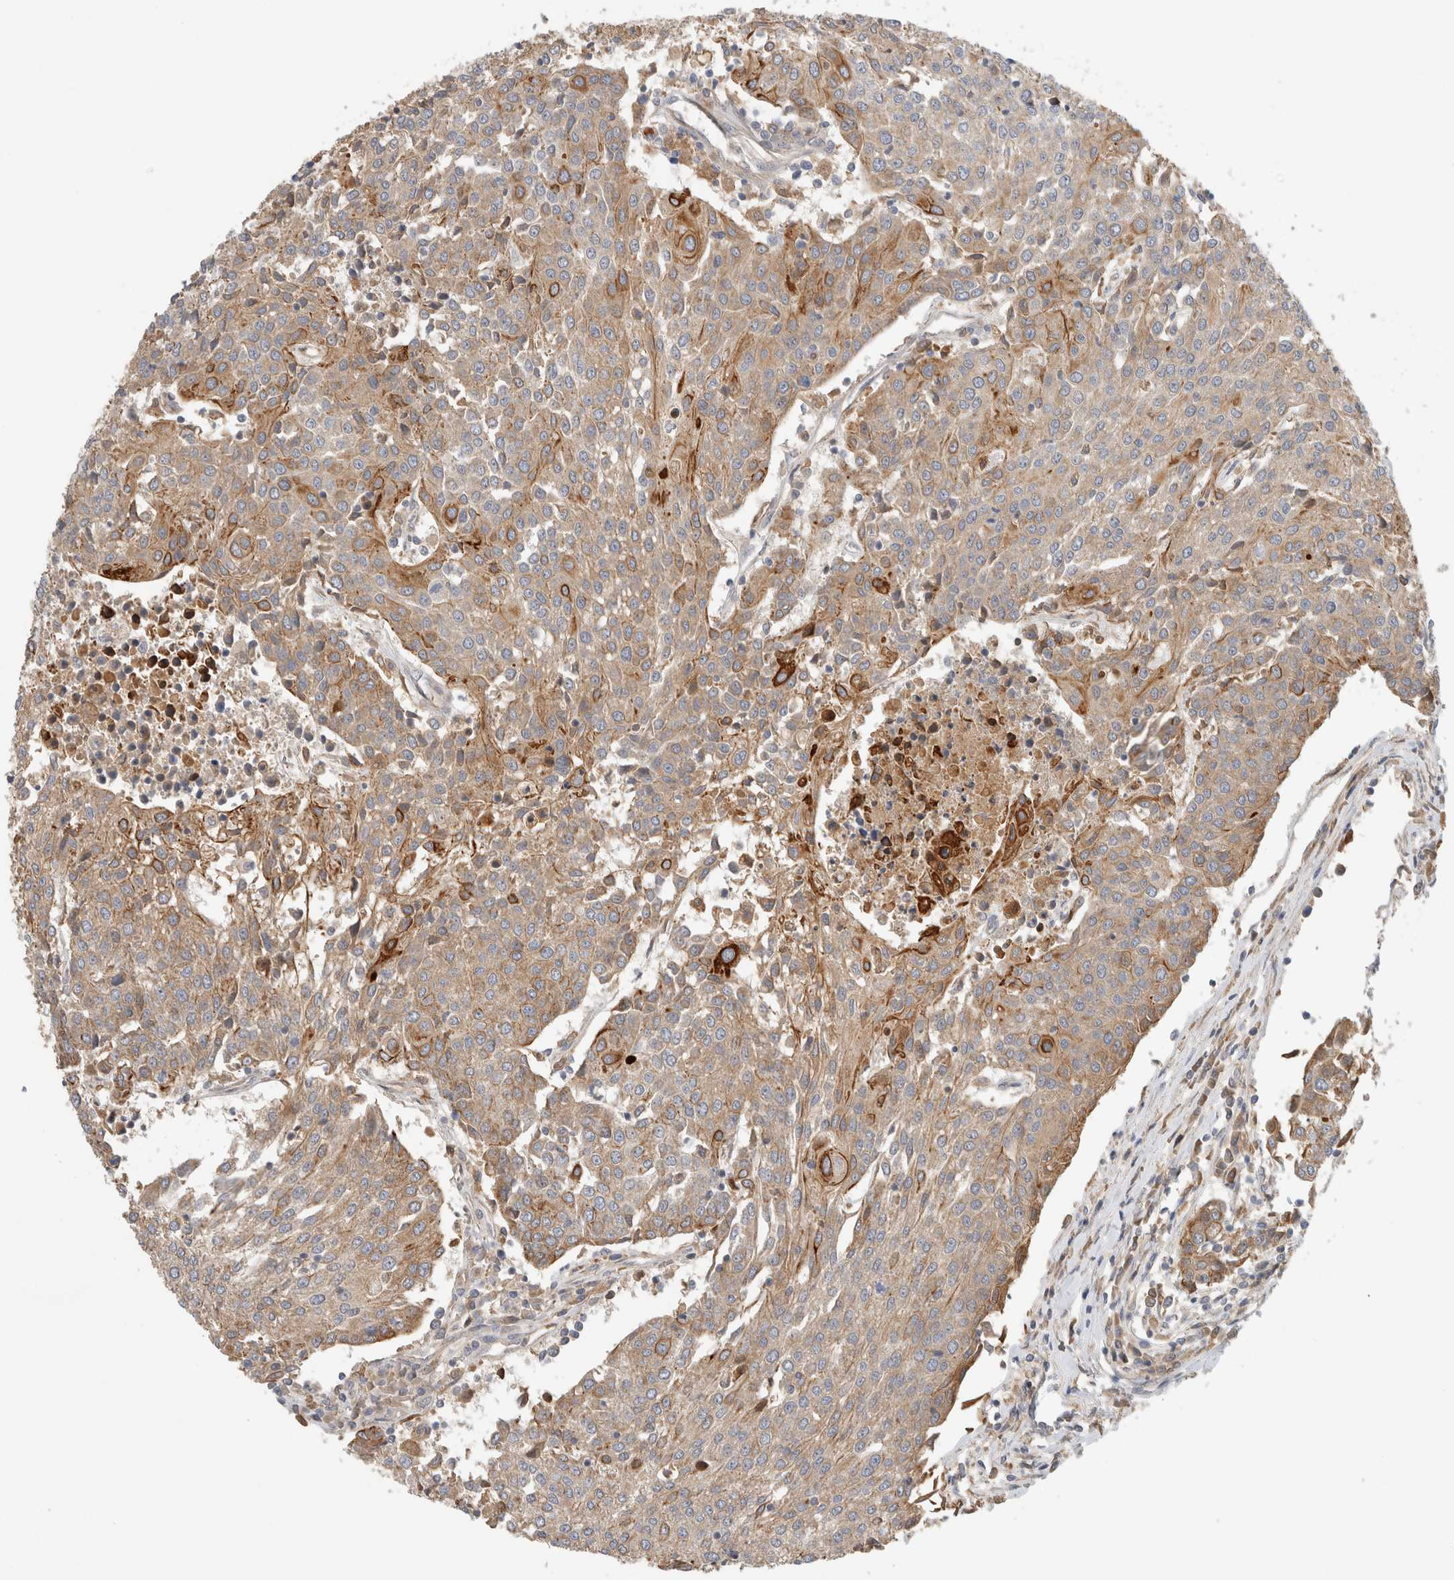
{"staining": {"intensity": "moderate", "quantity": ">75%", "location": "cytoplasmic/membranous"}, "tissue": "urothelial cancer", "cell_type": "Tumor cells", "image_type": "cancer", "snomed": [{"axis": "morphology", "description": "Urothelial carcinoma, High grade"}, {"axis": "topography", "description": "Urinary bladder"}], "caption": "Immunohistochemical staining of urothelial carcinoma (high-grade) displays medium levels of moderate cytoplasmic/membranous expression in about >75% of tumor cells.", "gene": "ARMC9", "patient": {"sex": "female", "age": 85}}